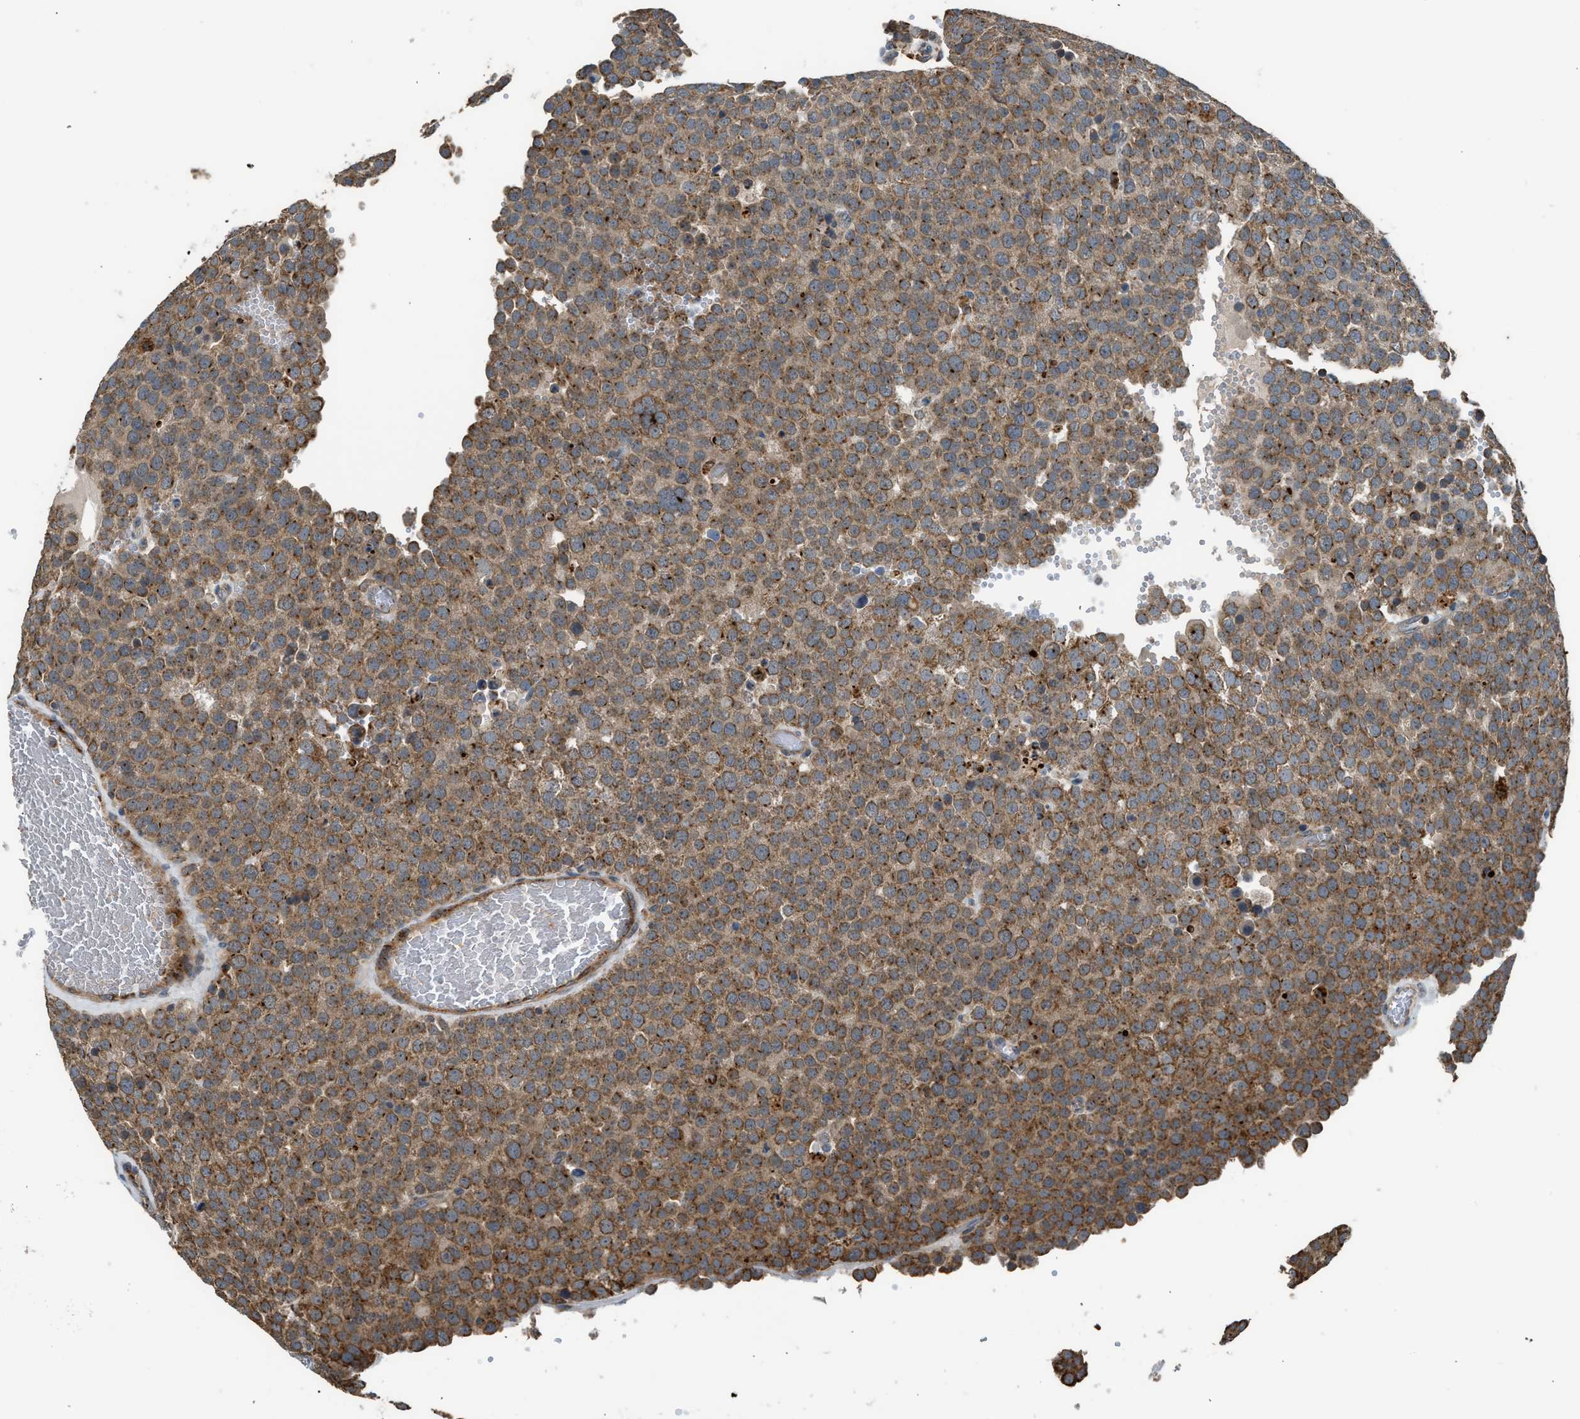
{"staining": {"intensity": "strong", "quantity": ">75%", "location": "cytoplasmic/membranous"}, "tissue": "testis cancer", "cell_type": "Tumor cells", "image_type": "cancer", "snomed": [{"axis": "morphology", "description": "Seminoma, NOS"}, {"axis": "topography", "description": "Testis"}], "caption": "Immunohistochemical staining of seminoma (testis) shows strong cytoplasmic/membranous protein staining in approximately >75% of tumor cells.", "gene": "STARD3", "patient": {"sex": "male", "age": 71}}